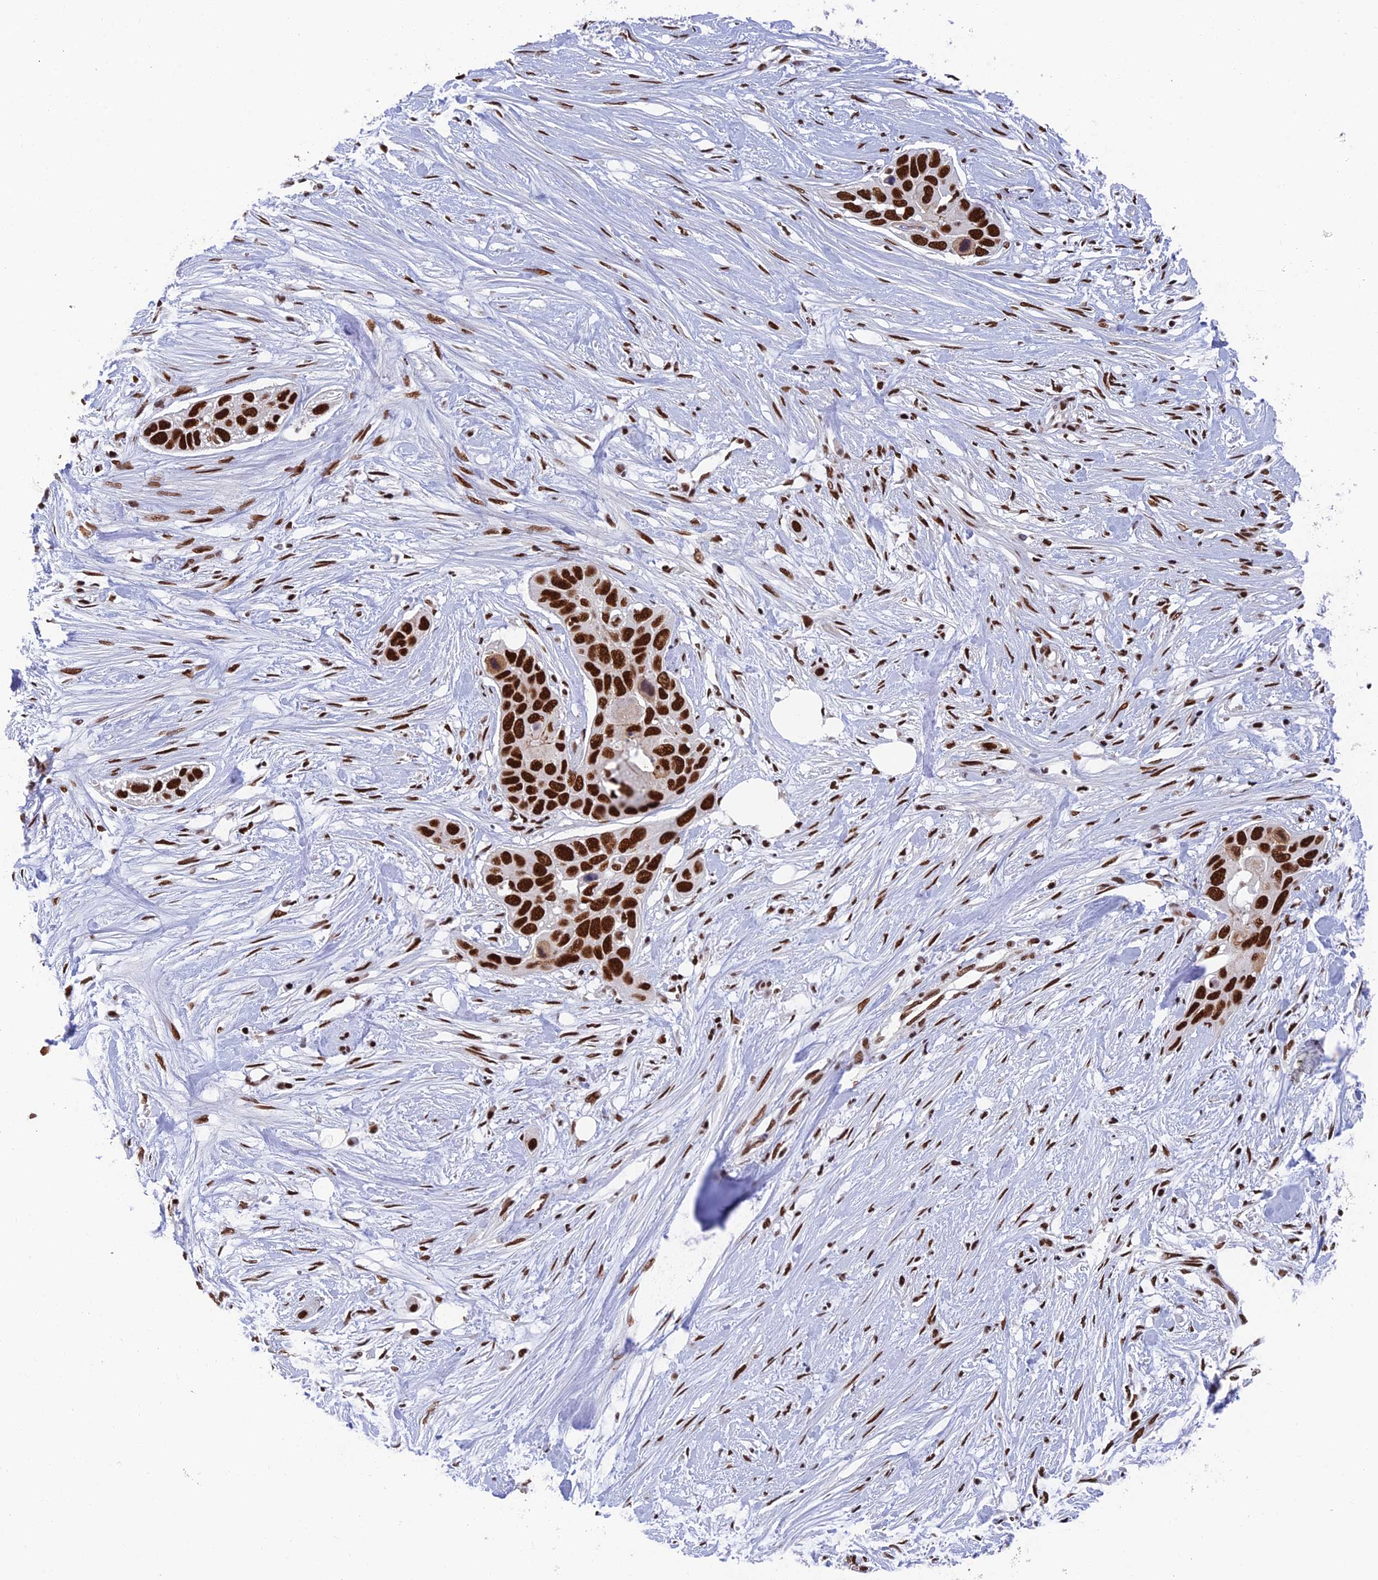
{"staining": {"intensity": "strong", "quantity": ">75%", "location": "nuclear"}, "tissue": "pancreatic cancer", "cell_type": "Tumor cells", "image_type": "cancer", "snomed": [{"axis": "morphology", "description": "Adenocarcinoma, NOS"}, {"axis": "topography", "description": "Pancreas"}], "caption": "Adenocarcinoma (pancreatic) stained for a protein reveals strong nuclear positivity in tumor cells.", "gene": "EEF1AKMT3", "patient": {"sex": "female", "age": 60}}